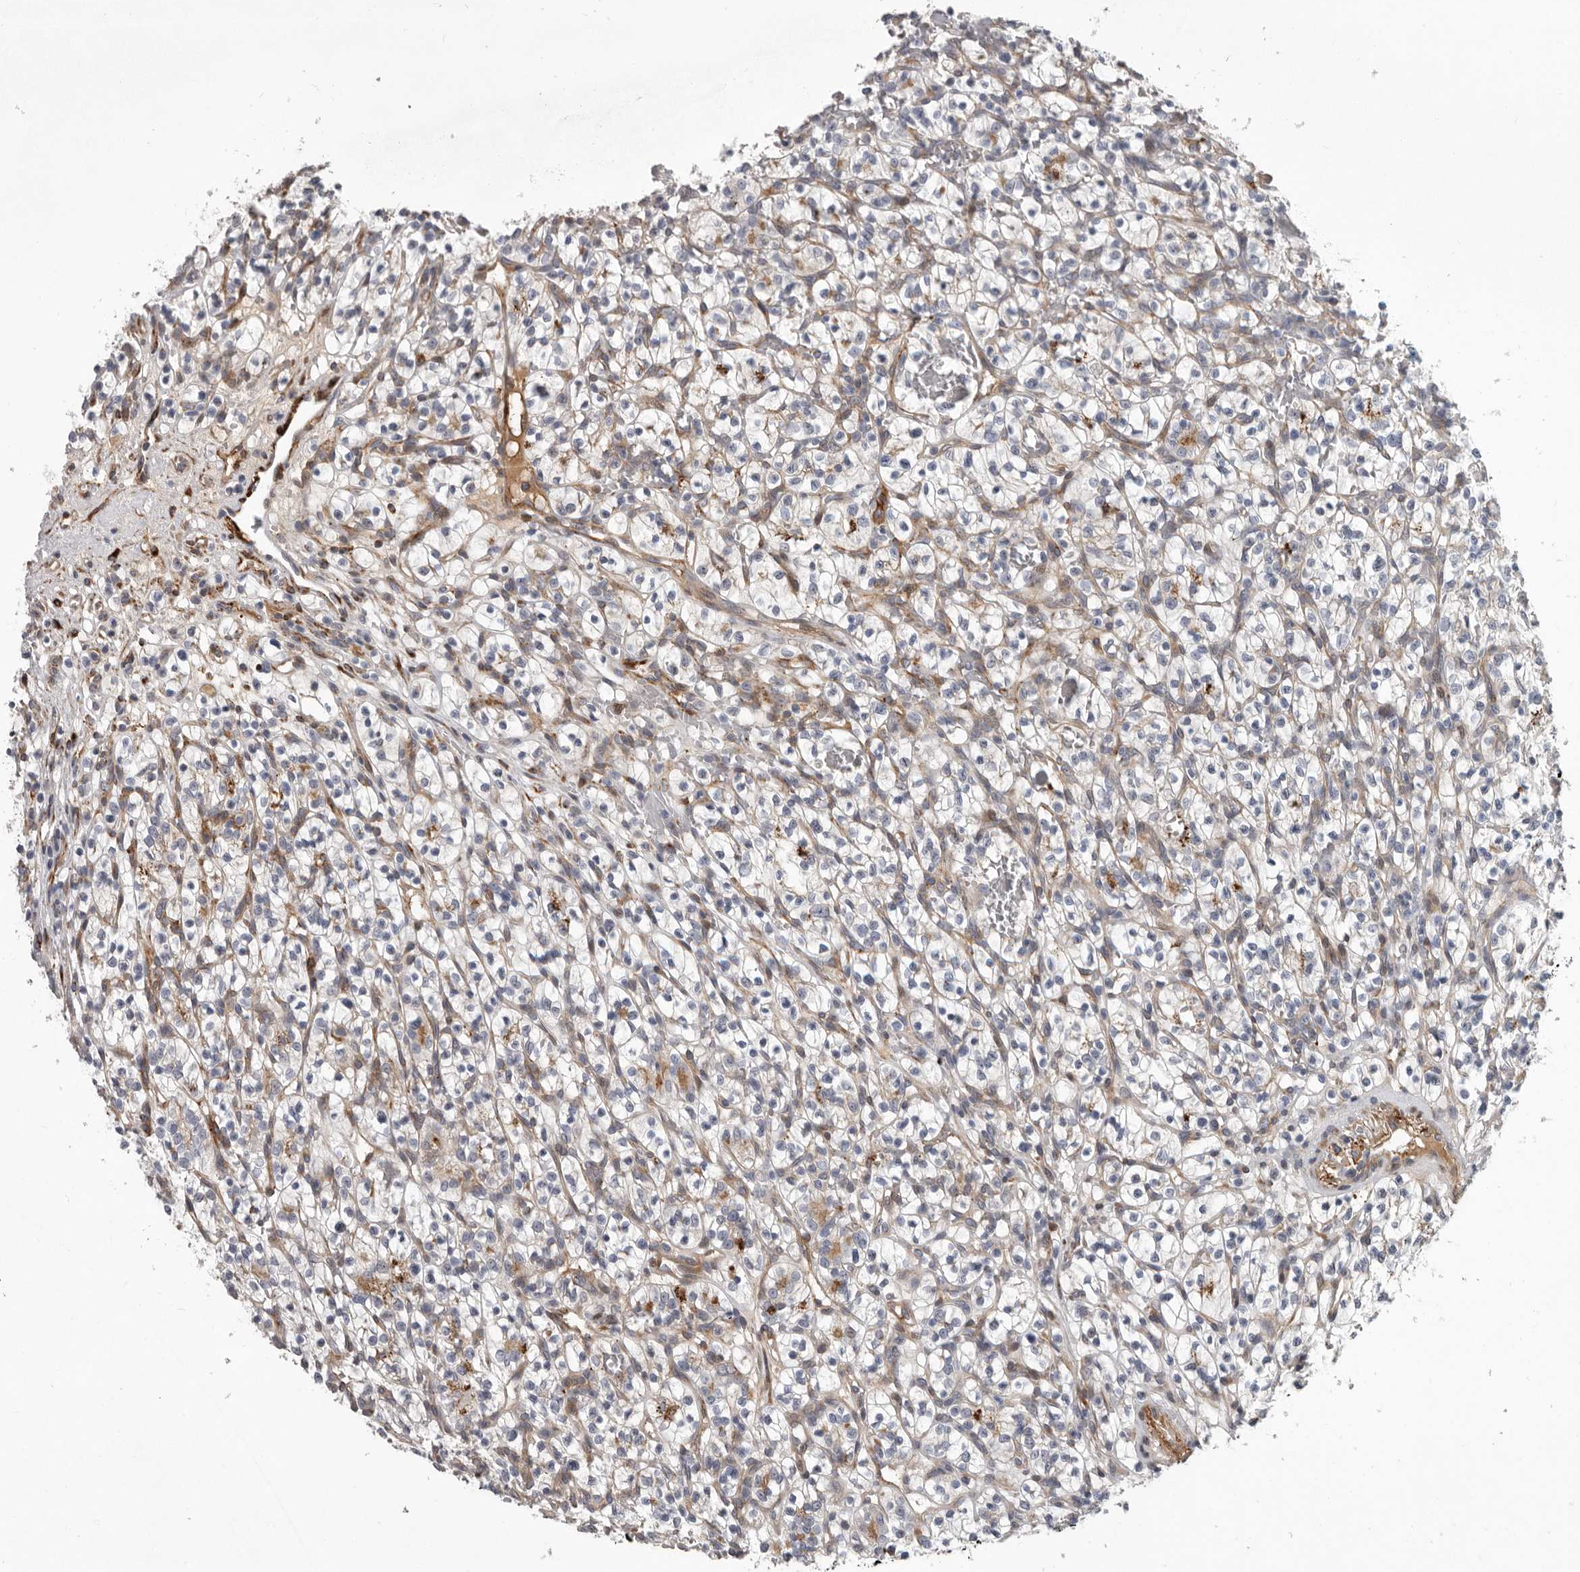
{"staining": {"intensity": "moderate", "quantity": "<25%", "location": "cytoplasmic/membranous"}, "tissue": "renal cancer", "cell_type": "Tumor cells", "image_type": "cancer", "snomed": [{"axis": "morphology", "description": "Adenocarcinoma, NOS"}, {"axis": "topography", "description": "Kidney"}], "caption": "A brown stain labels moderate cytoplasmic/membranous positivity of a protein in human renal cancer (adenocarcinoma) tumor cells.", "gene": "ATXN3L", "patient": {"sex": "female", "age": 57}}